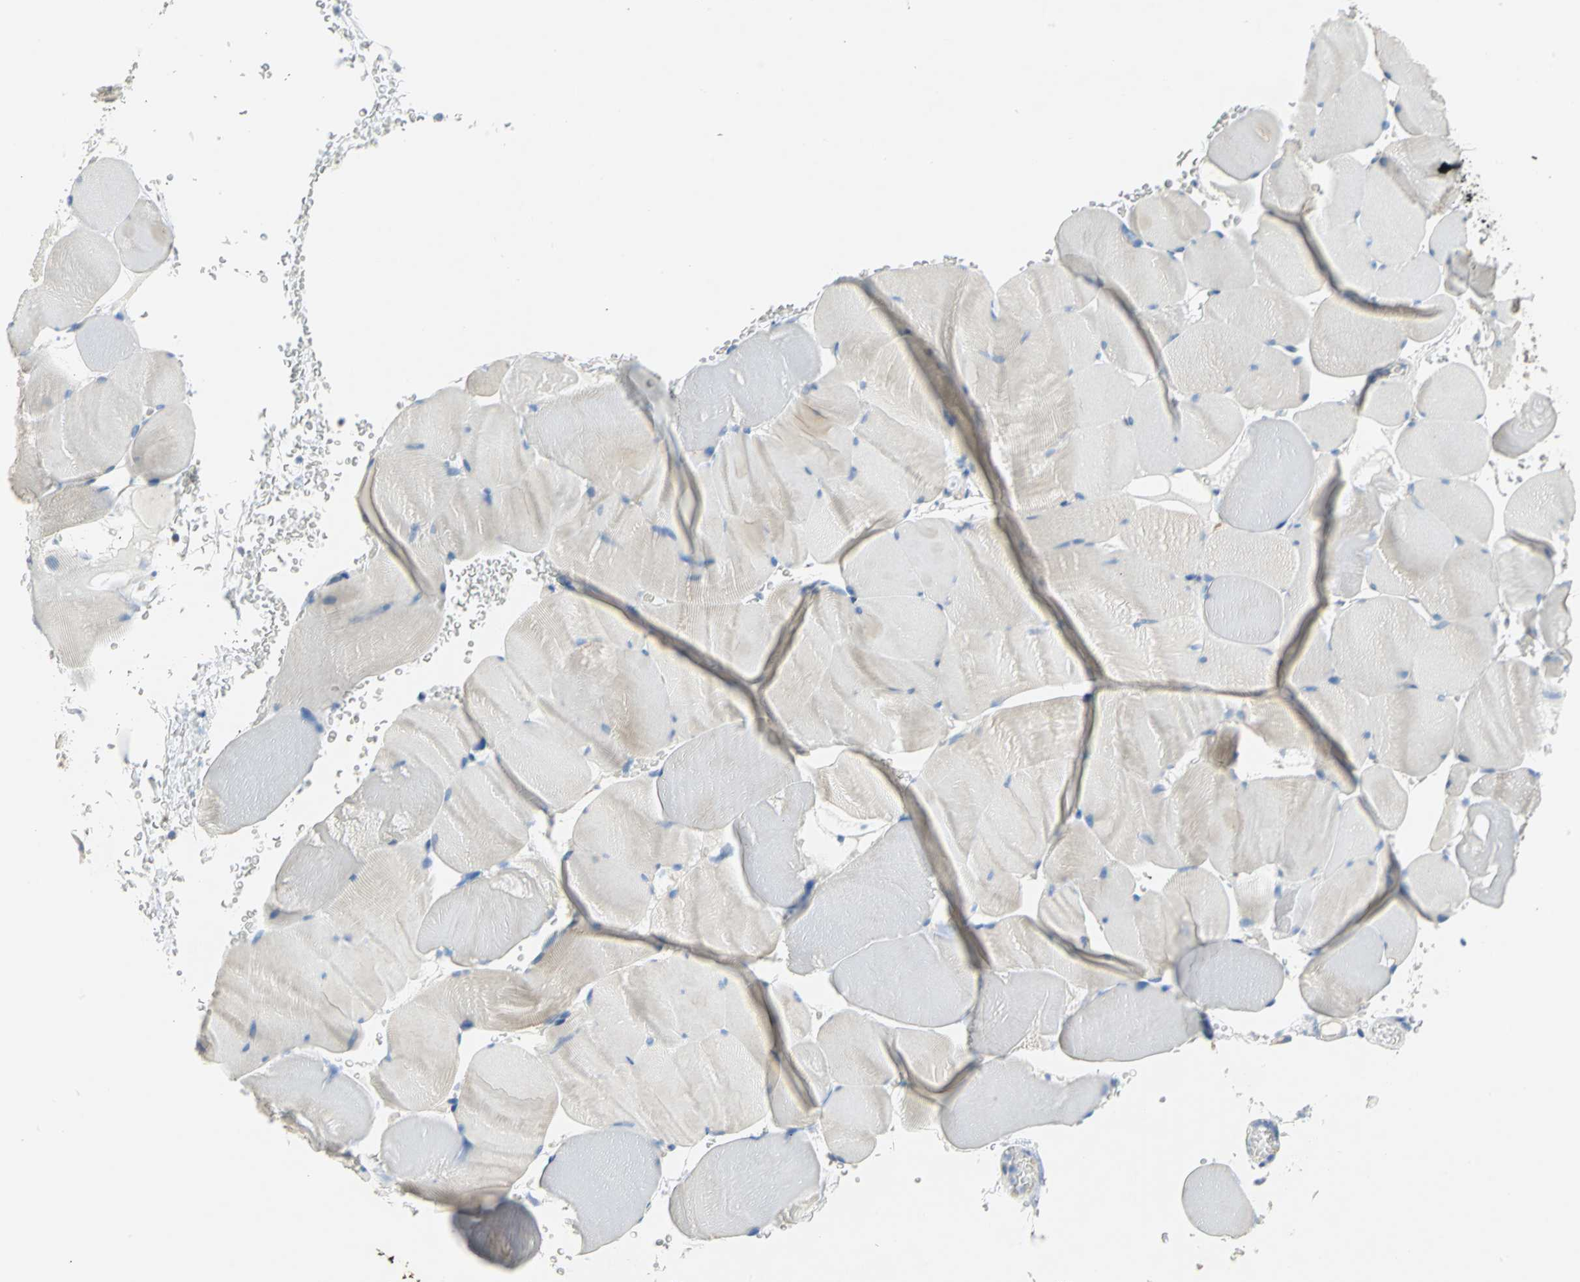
{"staining": {"intensity": "weak", "quantity": "25%-75%", "location": "cytoplasmic/membranous"}, "tissue": "skeletal muscle", "cell_type": "Myocytes", "image_type": "normal", "snomed": [{"axis": "morphology", "description": "Normal tissue, NOS"}, {"axis": "topography", "description": "Skeletal muscle"}], "caption": "This histopathology image shows unremarkable skeletal muscle stained with immunohistochemistry (IHC) to label a protein in brown. The cytoplasmic/membranous of myocytes show weak positivity for the protein. Nuclei are counter-stained blue.", "gene": "TULP4", "patient": {"sex": "male", "age": 62}}